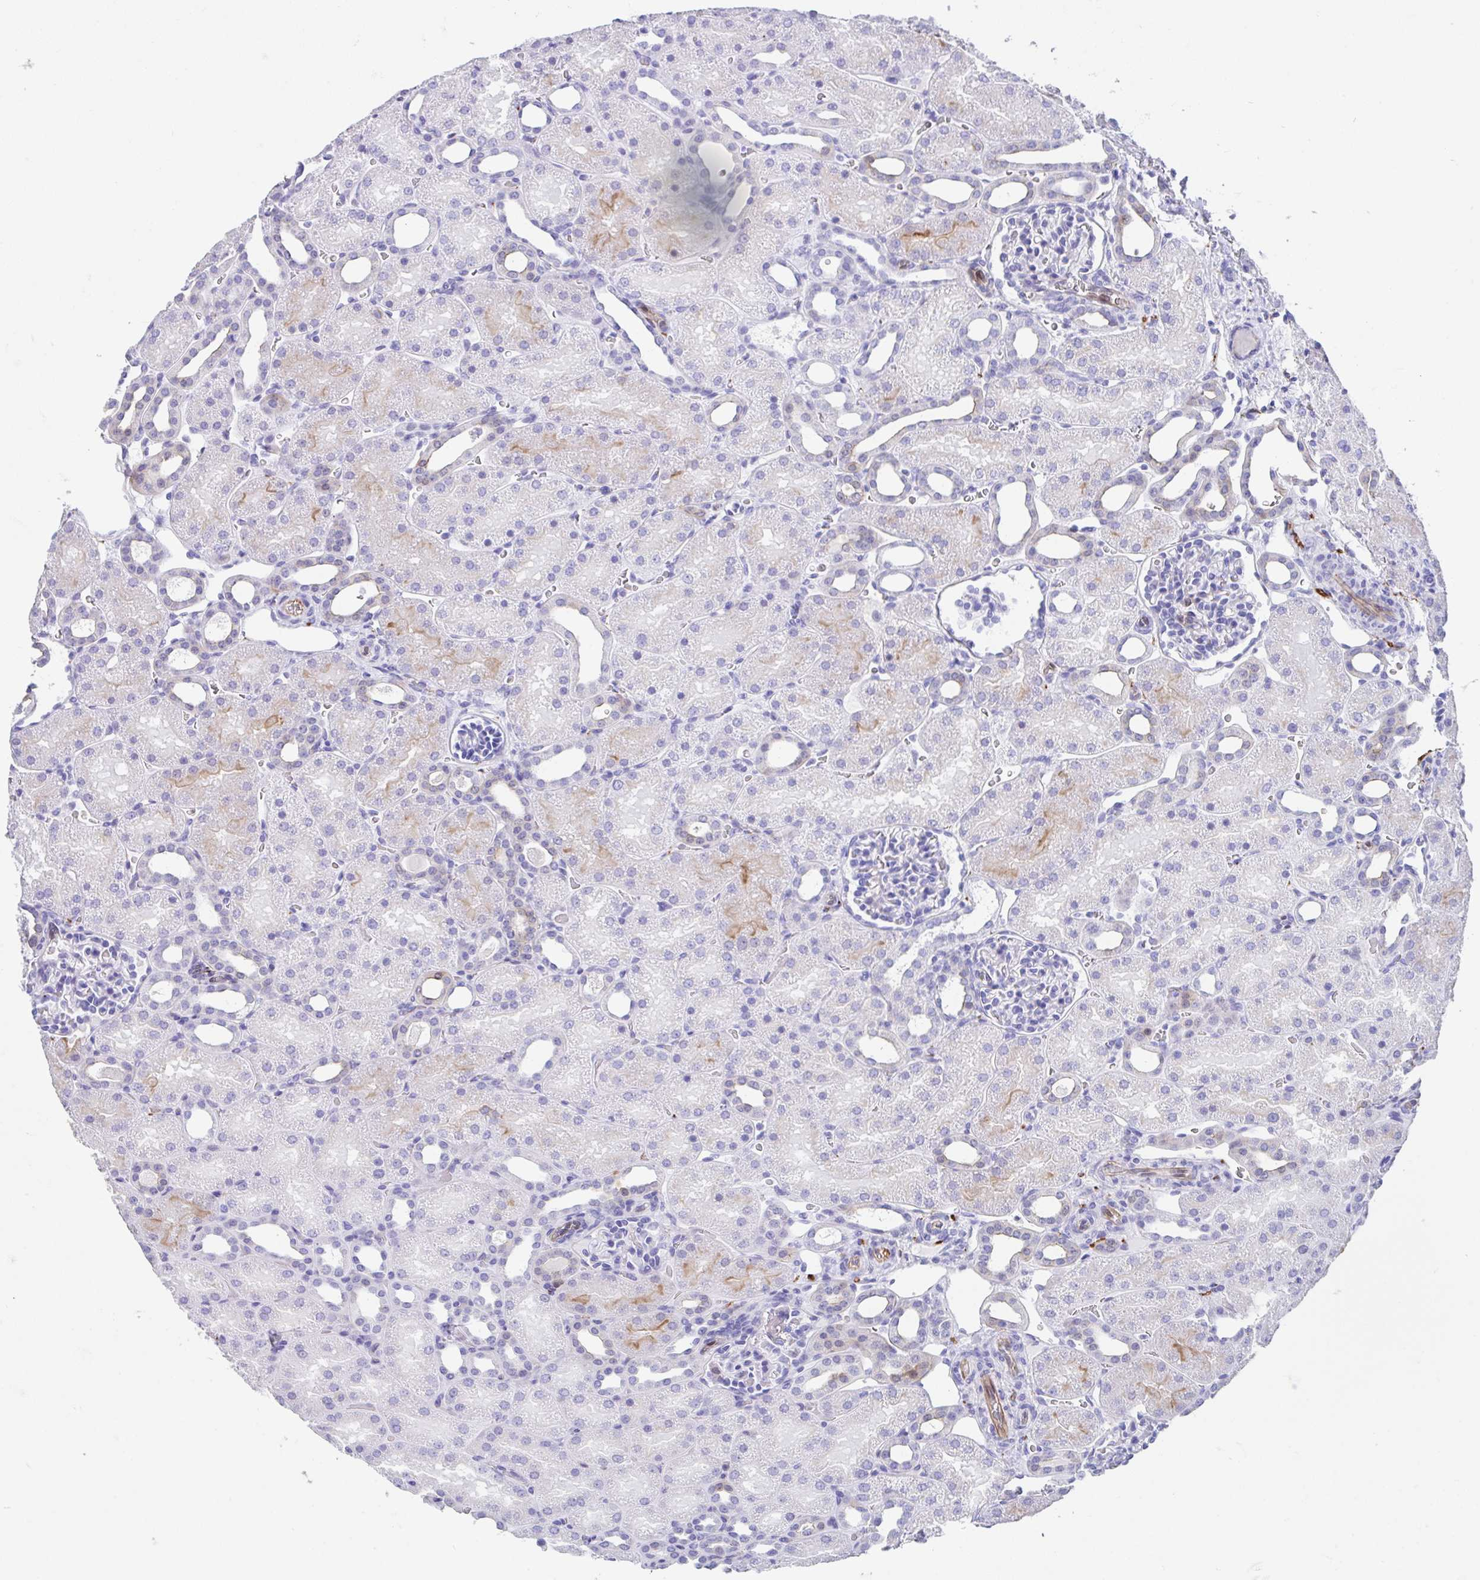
{"staining": {"intensity": "moderate", "quantity": "<25%", "location": "cytoplasmic/membranous"}, "tissue": "kidney", "cell_type": "Cells in glomeruli", "image_type": "normal", "snomed": [{"axis": "morphology", "description": "Normal tissue, NOS"}, {"axis": "topography", "description": "Kidney"}], "caption": "Protein analysis of unremarkable kidney shows moderate cytoplasmic/membranous positivity in approximately <25% of cells in glomeruli. The staining was performed using DAB (3,3'-diaminobenzidine), with brown indicating positive protein expression. Nuclei are stained blue with hematoxylin.", "gene": "FAM107A", "patient": {"sex": "male", "age": 2}}